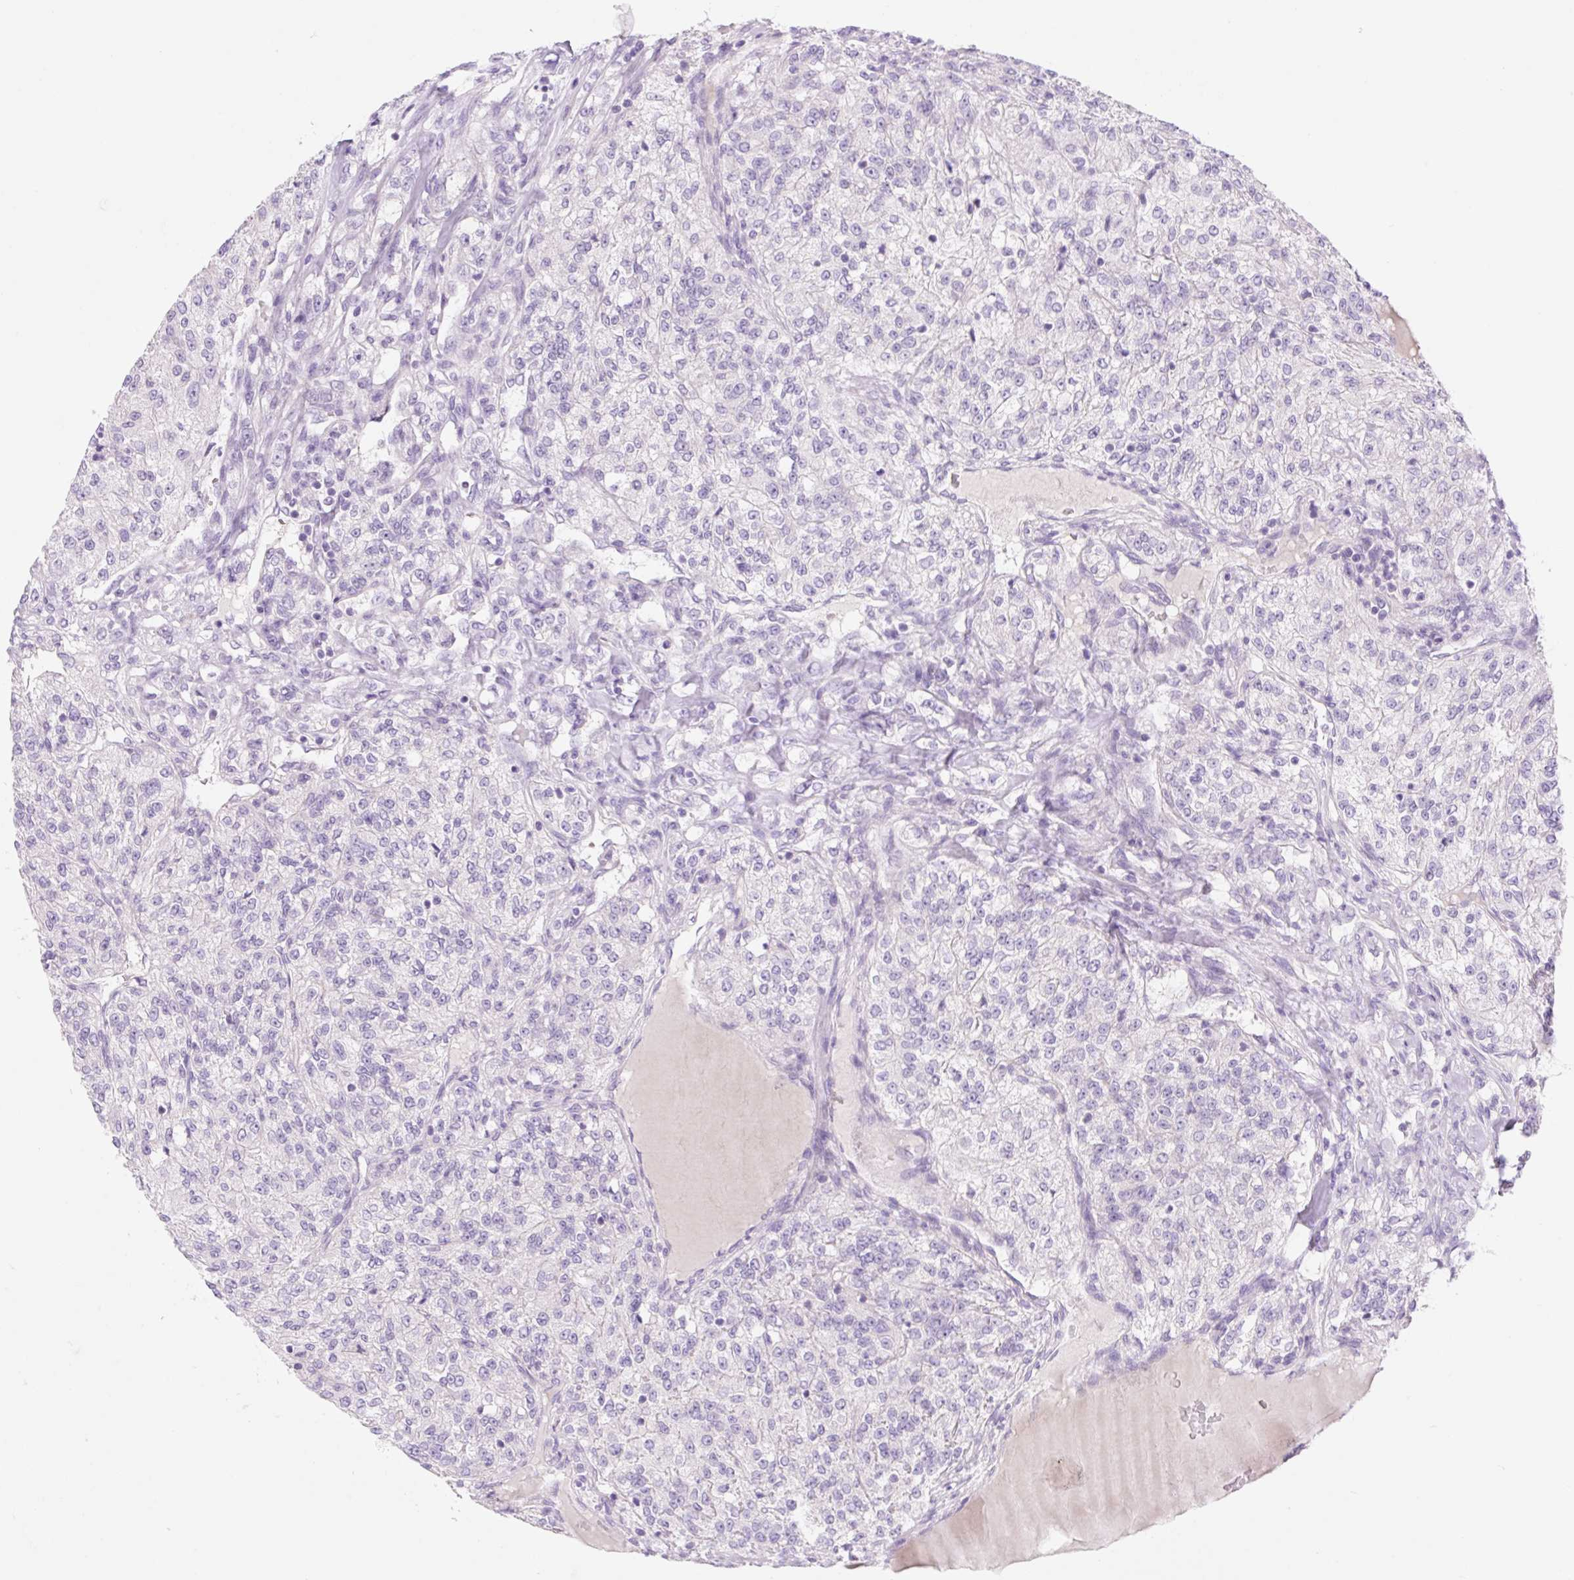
{"staining": {"intensity": "negative", "quantity": "none", "location": "none"}, "tissue": "renal cancer", "cell_type": "Tumor cells", "image_type": "cancer", "snomed": [{"axis": "morphology", "description": "Adenocarcinoma, NOS"}, {"axis": "topography", "description": "Kidney"}], "caption": "High magnification brightfield microscopy of renal adenocarcinoma stained with DAB (brown) and counterstained with hematoxylin (blue): tumor cells show no significant staining.", "gene": "CELF6", "patient": {"sex": "female", "age": 63}}